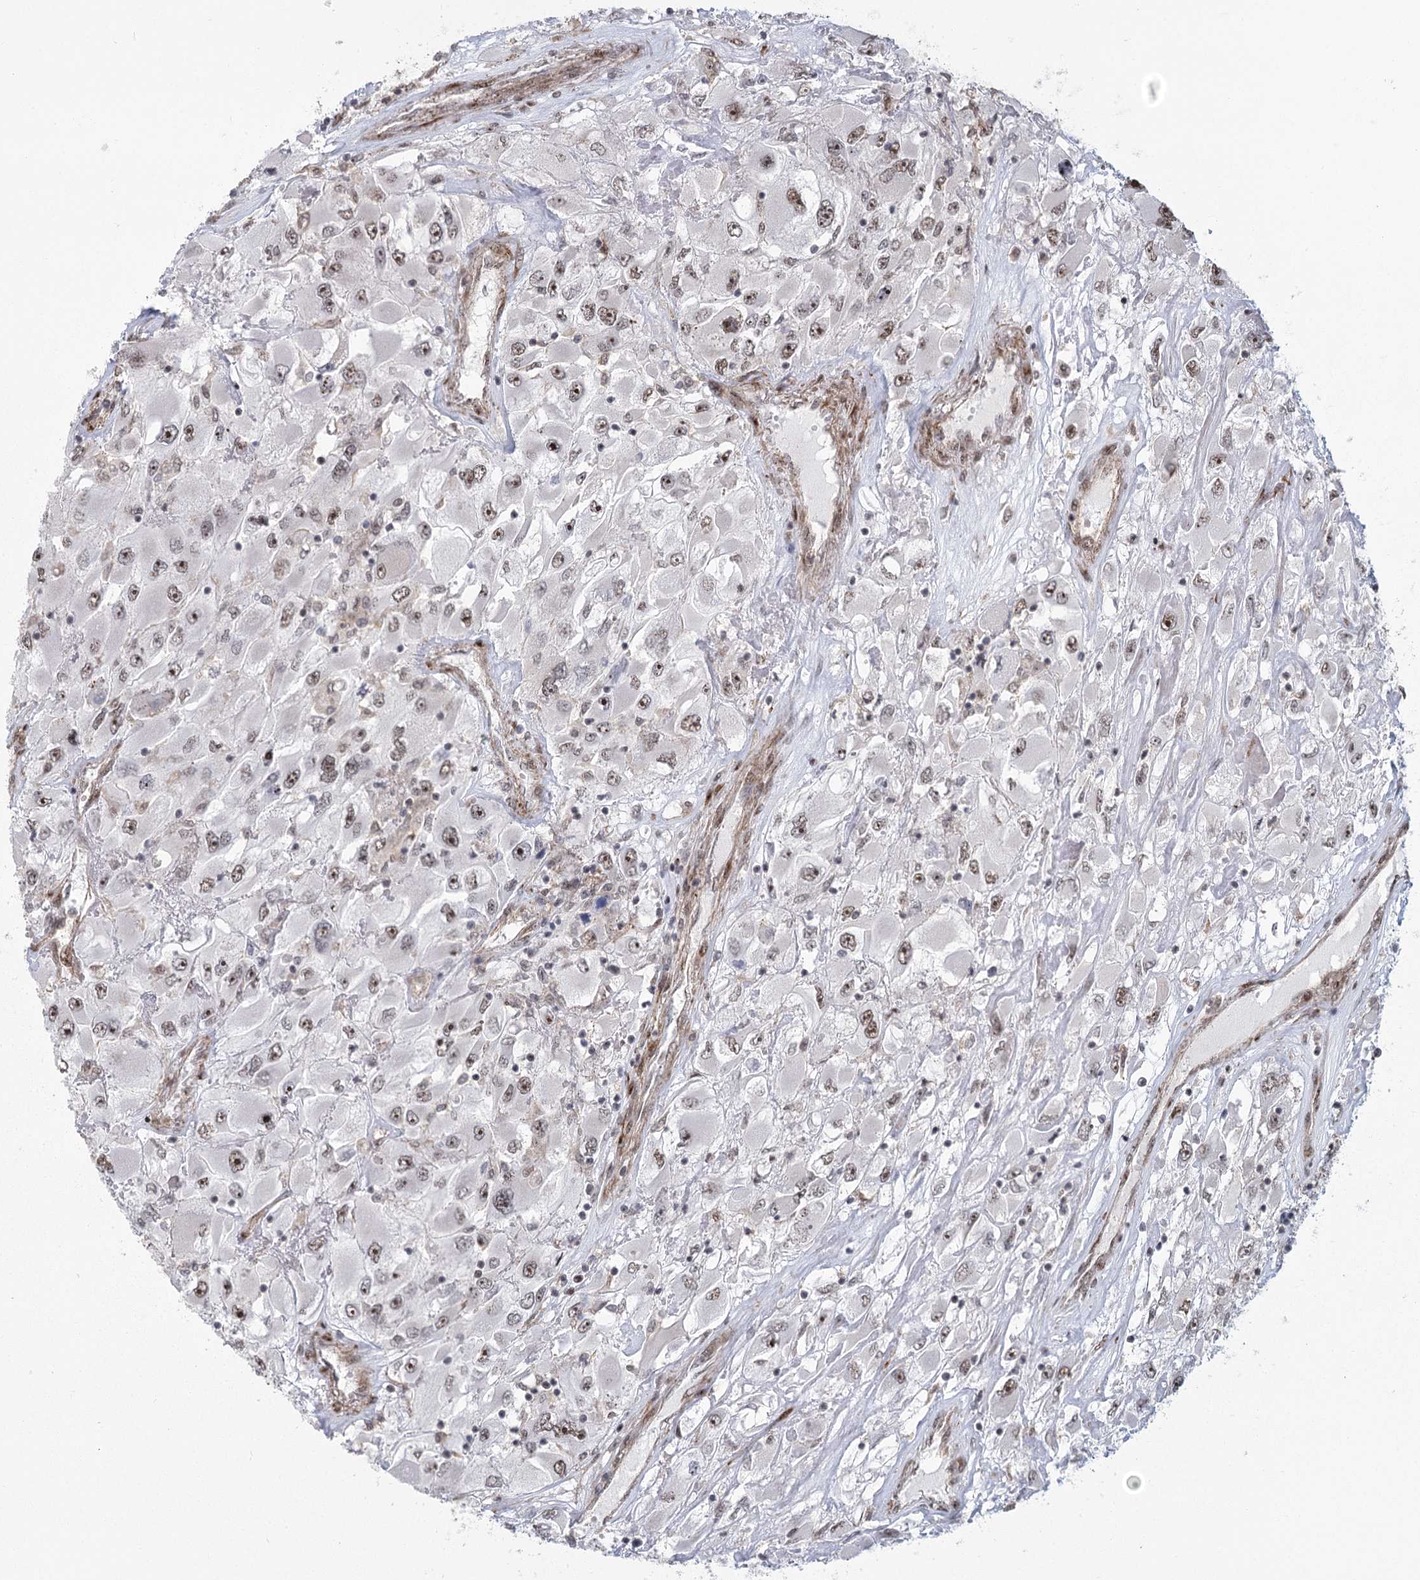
{"staining": {"intensity": "moderate", "quantity": ">75%", "location": "nuclear"}, "tissue": "renal cancer", "cell_type": "Tumor cells", "image_type": "cancer", "snomed": [{"axis": "morphology", "description": "Adenocarcinoma, NOS"}, {"axis": "topography", "description": "Kidney"}], "caption": "This is an image of immunohistochemistry (IHC) staining of renal cancer (adenocarcinoma), which shows moderate expression in the nuclear of tumor cells.", "gene": "PARM1", "patient": {"sex": "female", "age": 52}}